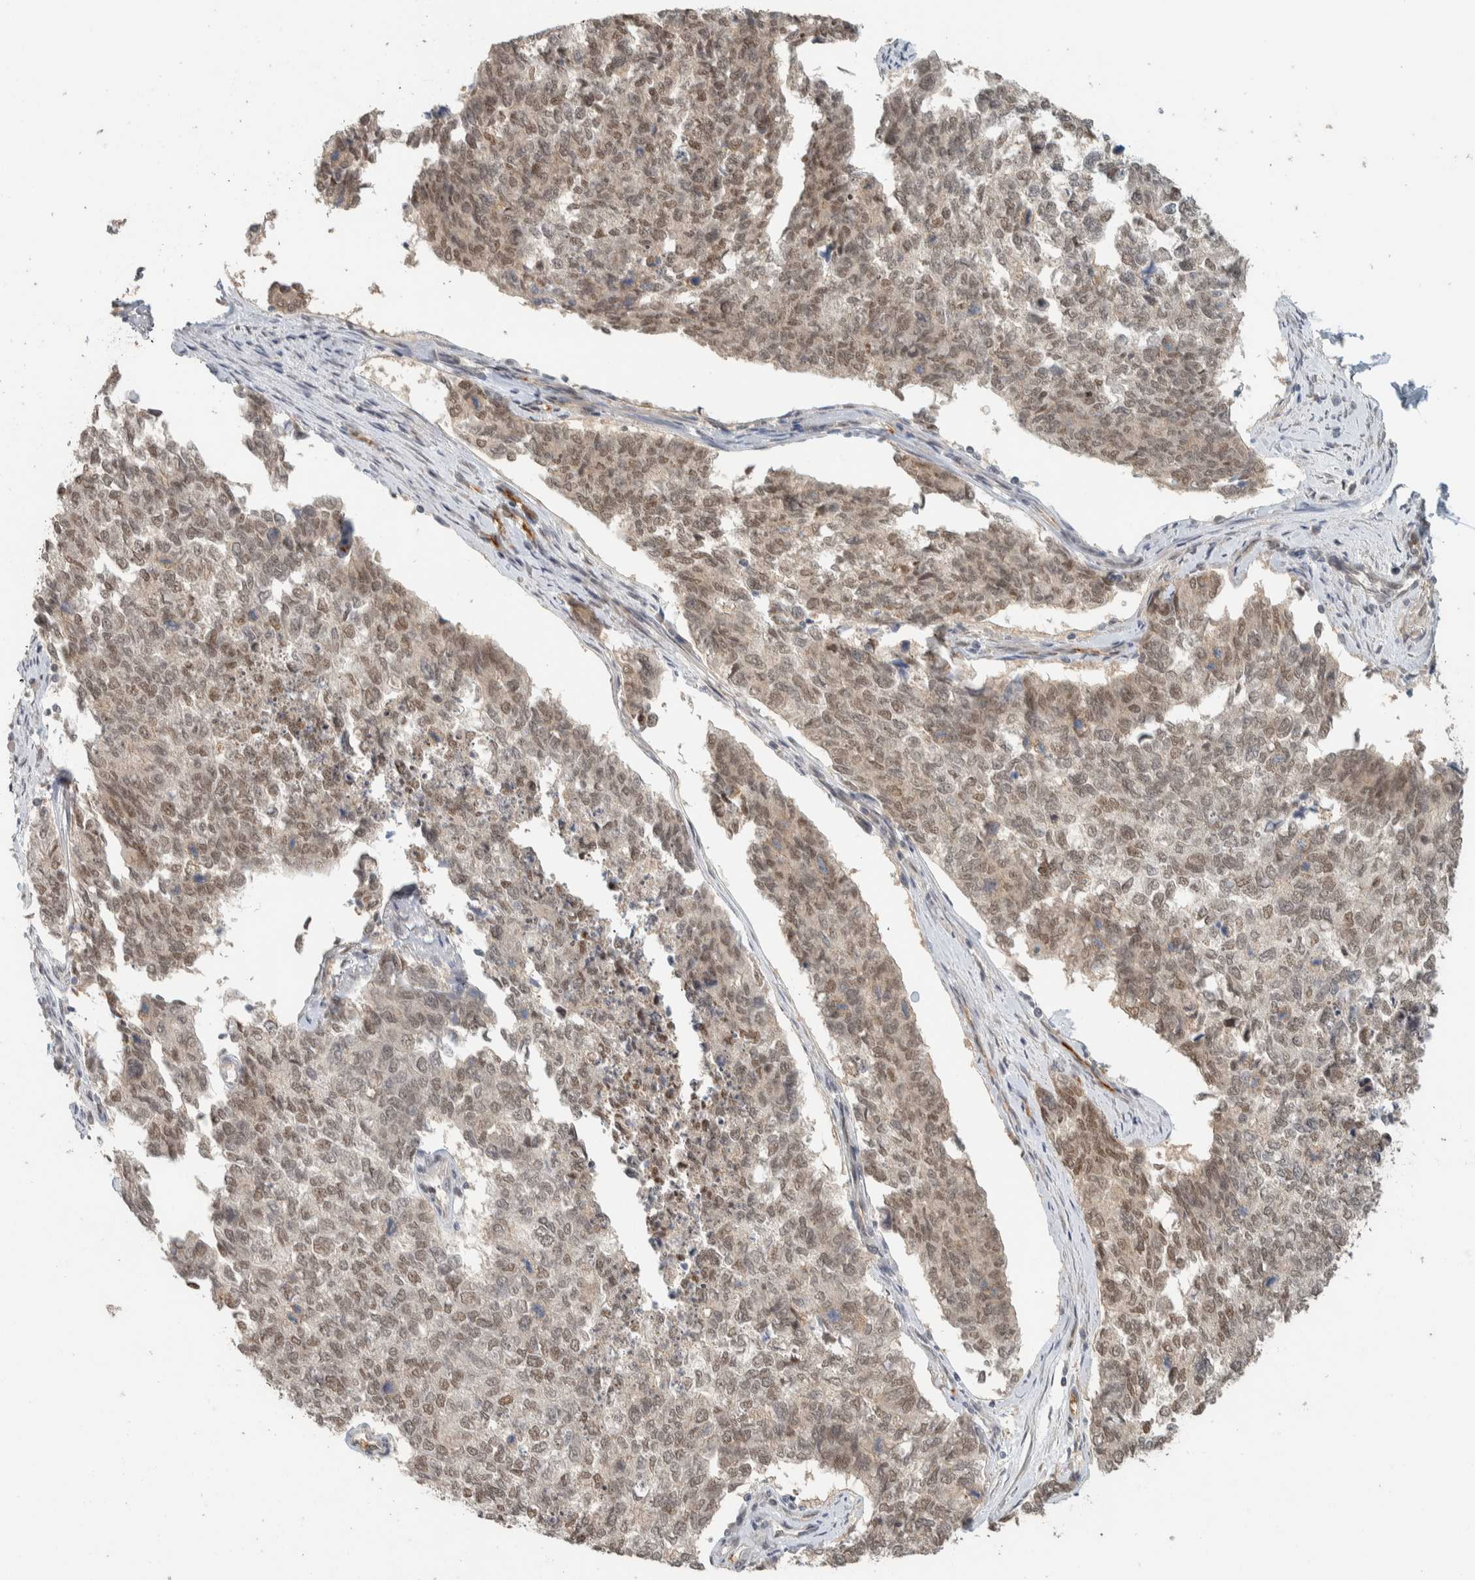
{"staining": {"intensity": "weak", "quantity": ">75%", "location": "nuclear"}, "tissue": "cervical cancer", "cell_type": "Tumor cells", "image_type": "cancer", "snomed": [{"axis": "morphology", "description": "Squamous cell carcinoma, NOS"}, {"axis": "topography", "description": "Cervix"}], "caption": "A histopathology image showing weak nuclear expression in about >75% of tumor cells in cervical squamous cell carcinoma, as visualized by brown immunohistochemical staining.", "gene": "ZBTB2", "patient": {"sex": "female", "age": 63}}